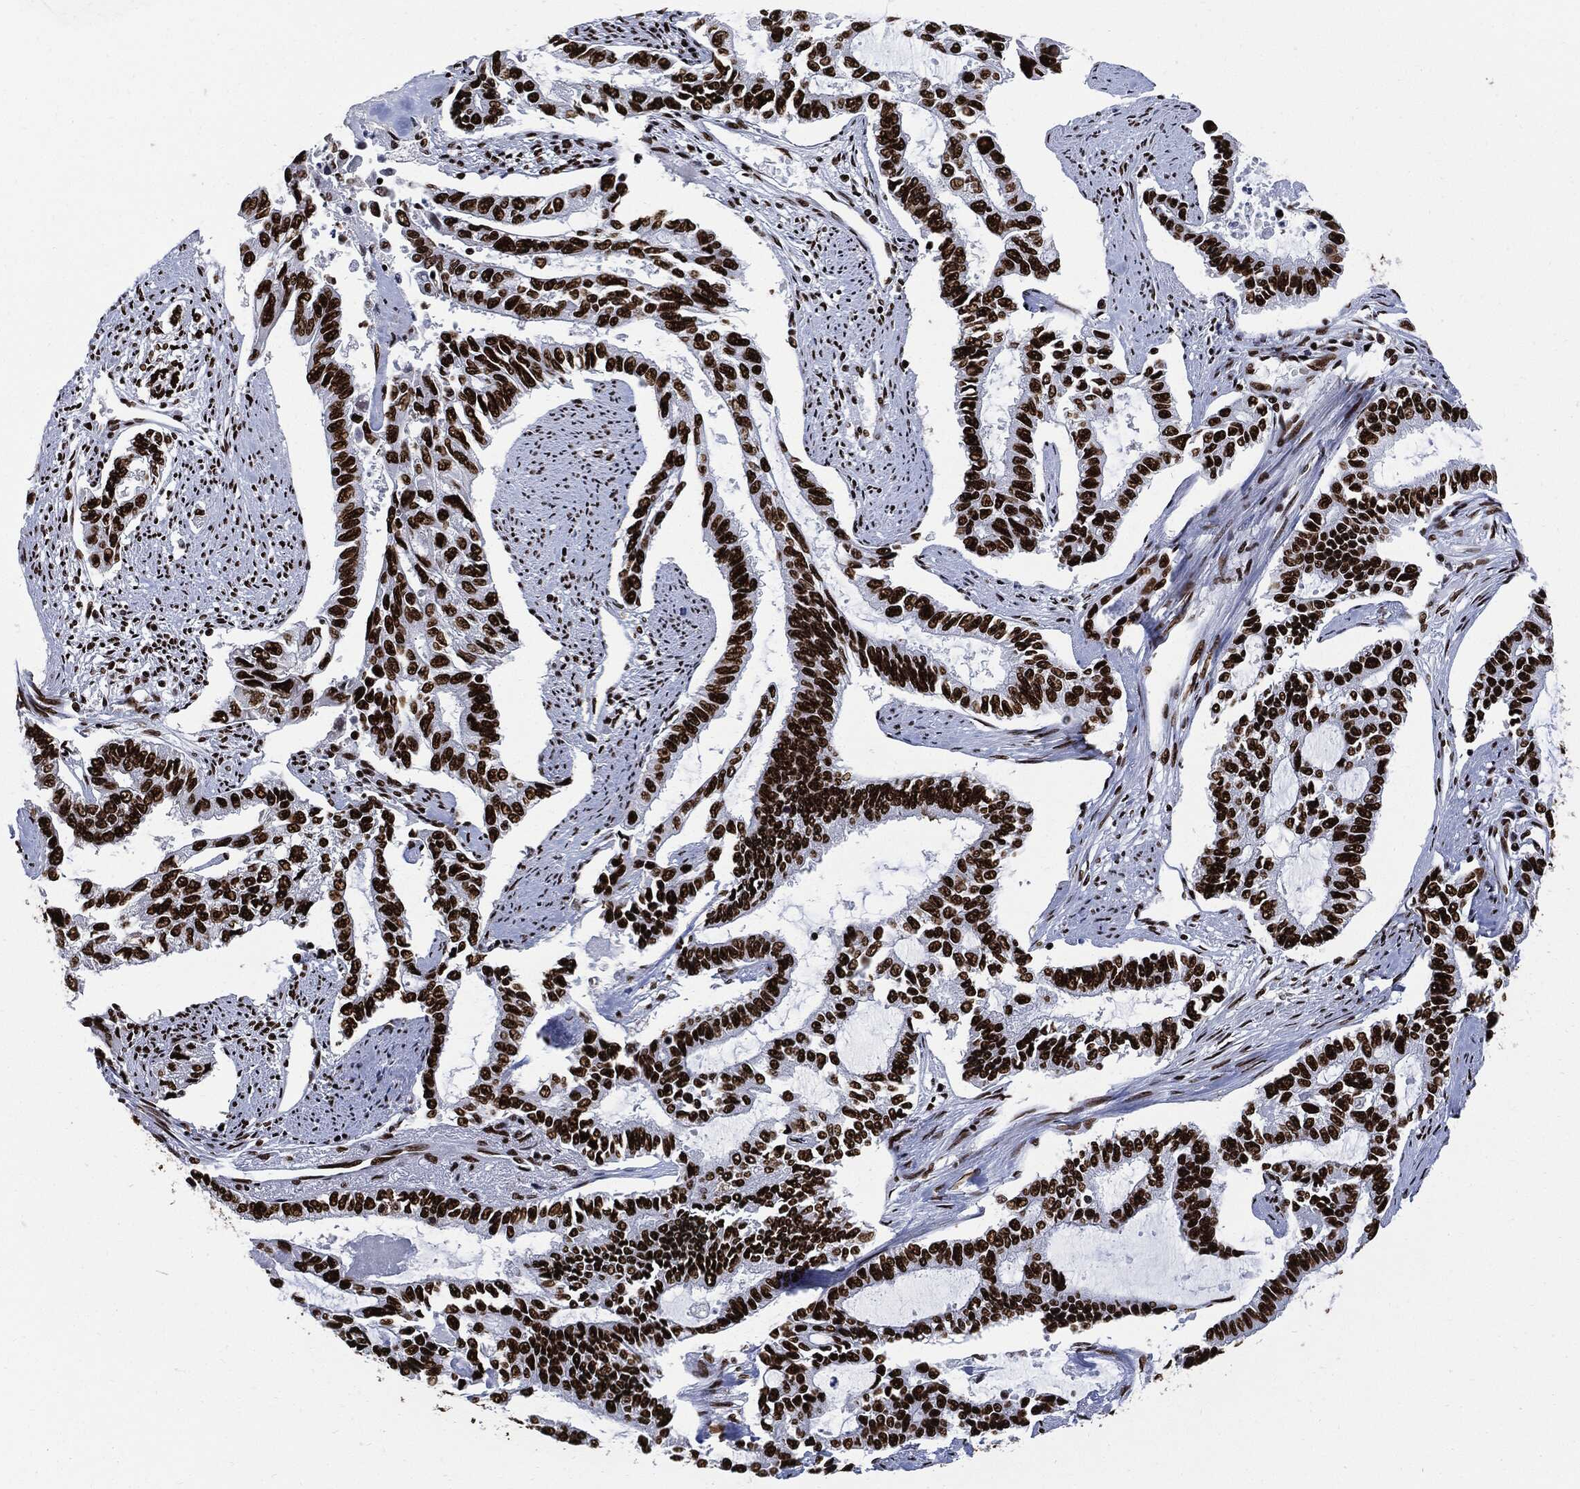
{"staining": {"intensity": "strong", "quantity": ">75%", "location": "nuclear"}, "tissue": "endometrial cancer", "cell_type": "Tumor cells", "image_type": "cancer", "snomed": [{"axis": "morphology", "description": "Adenocarcinoma, NOS"}, {"axis": "topography", "description": "Uterus"}], "caption": "Strong nuclear protein positivity is identified in approximately >75% of tumor cells in endometrial adenocarcinoma.", "gene": "RECQL", "patient": {"sex": "female", "age": 59}}